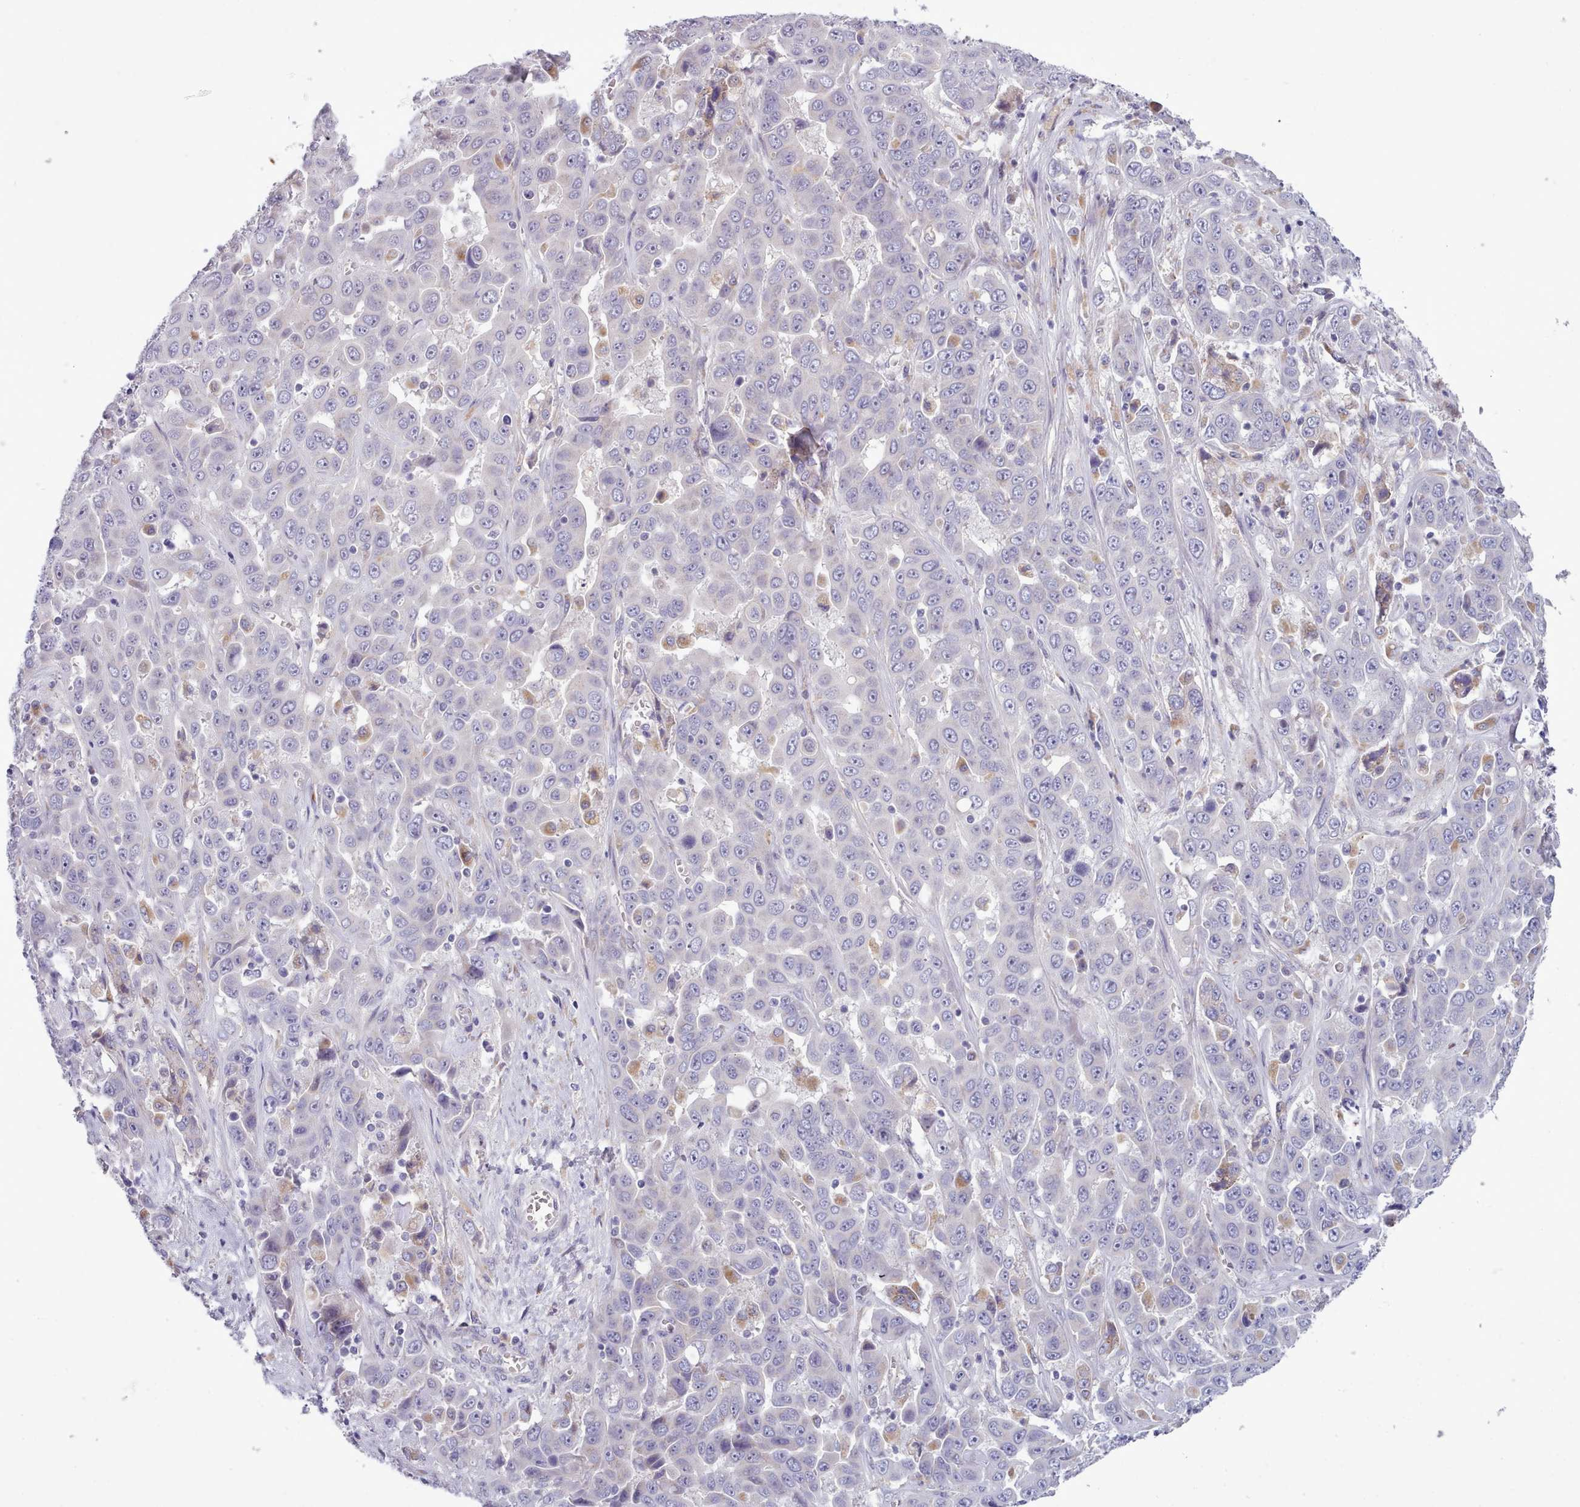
{"staining": {"intensity": "negative", "quantity": "none", "location": "none"}, "tissue": "liver cancer", "cell_type": "Tumor cells", "image_type": "cancer", "snomed": [{"axis": "morphology", "description": "Cholangiocarcinoma"}, {"axis": "topography", "description": "Liver"}], "caption": "High magnification brightfield microscopy of cholangiocarcinoma (liver) stained with DAB (brown) and counterstained with hematoxylin (blue): tumor cells show no significant staining.", "gene": "MYRFL", "patient": {"sex": "female", "age": 52}}